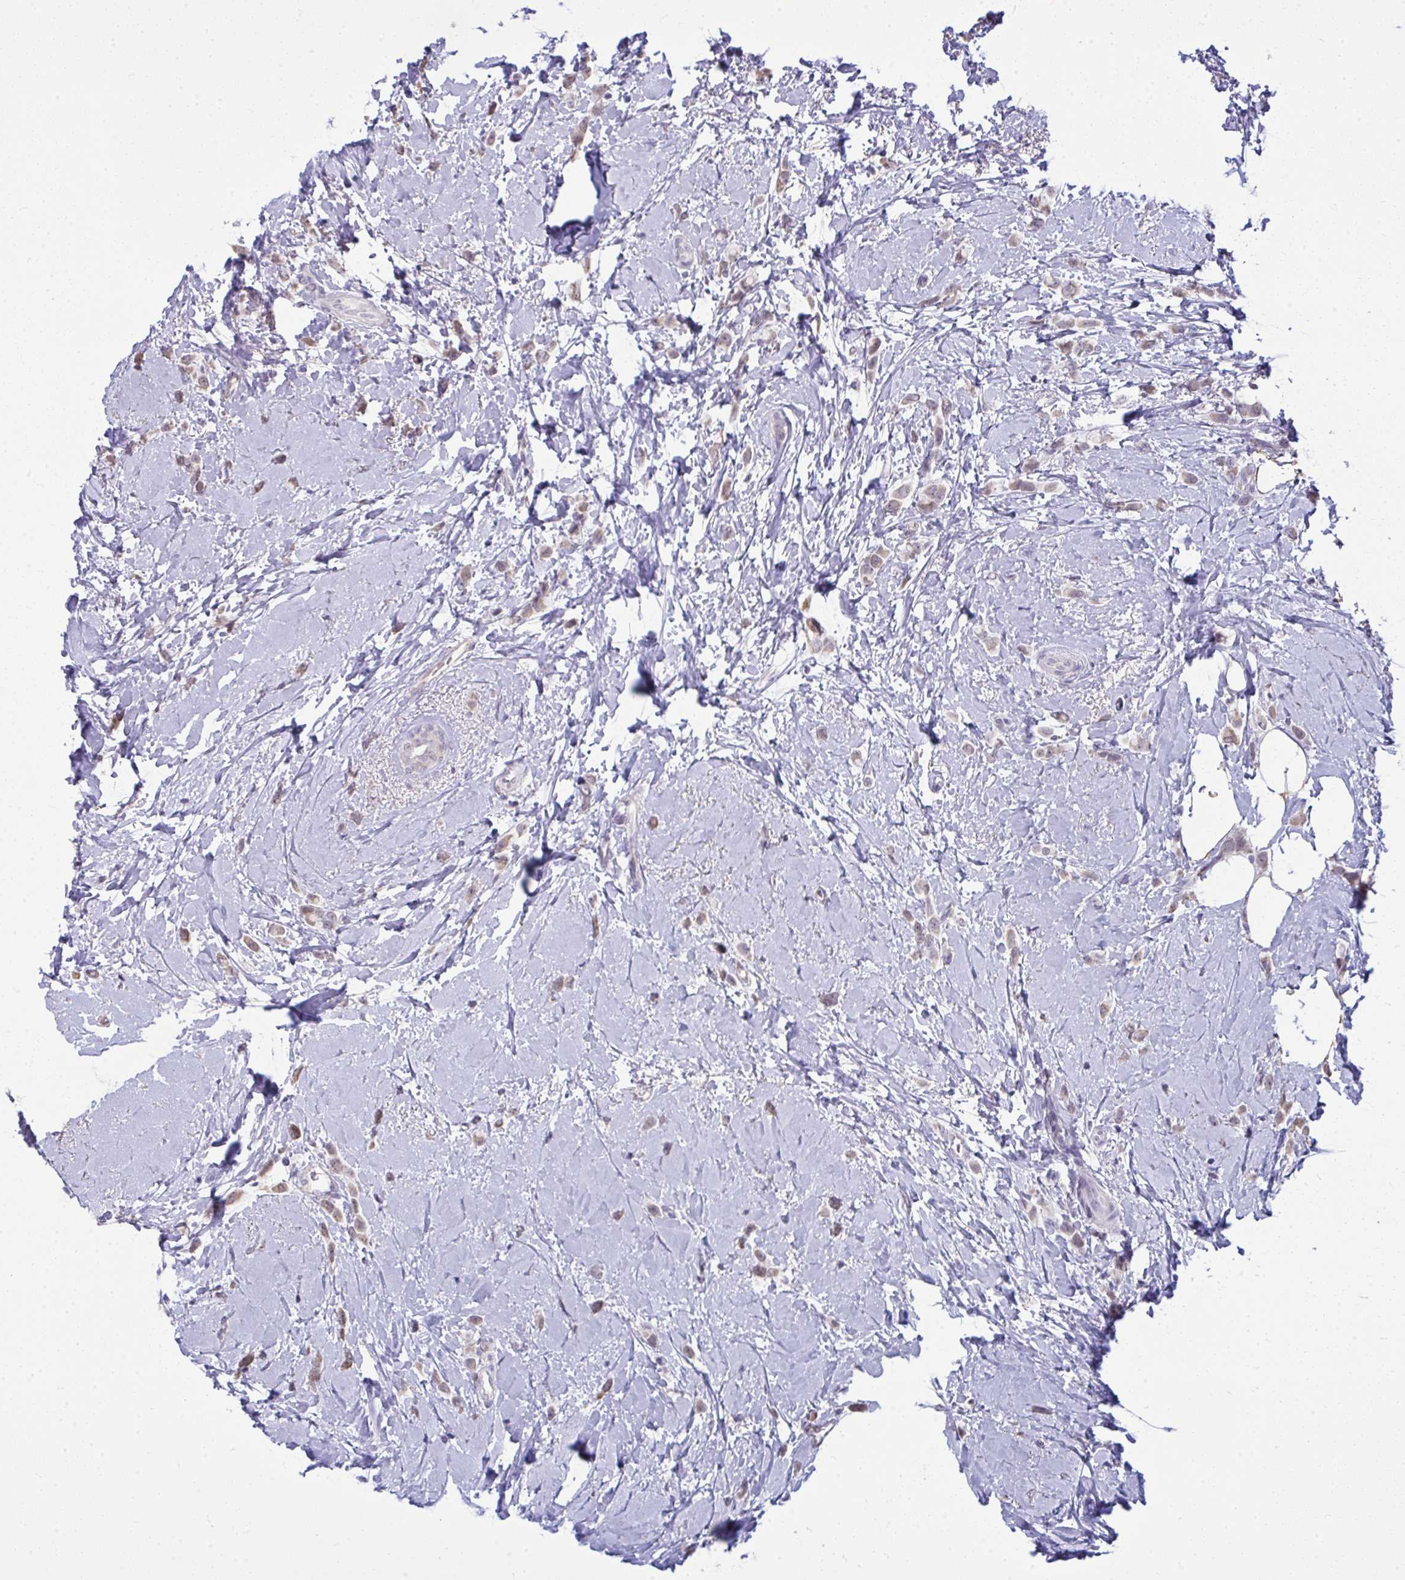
{"staining": {"intensity": "weak", "quantity": "25%-75%", "location": "cytoplasmic/membranous"}, "tissue": "breast cancer", "cell_type": "Tumor cells", "image_type": "cancer", "snomed": [{"axis": "morphology", "description": "Lobular carcinoma"}, {"axis": "topography", "description": "Breast"}], "caption": "Protein staining displays weak cytoplasmic/membranous expression in approximately 25%-75% of tumor cells in breast cancer. Nuclei are stained in blue.", "gene": "NPPA", "patient": {"sex": "female", "age": 66}}